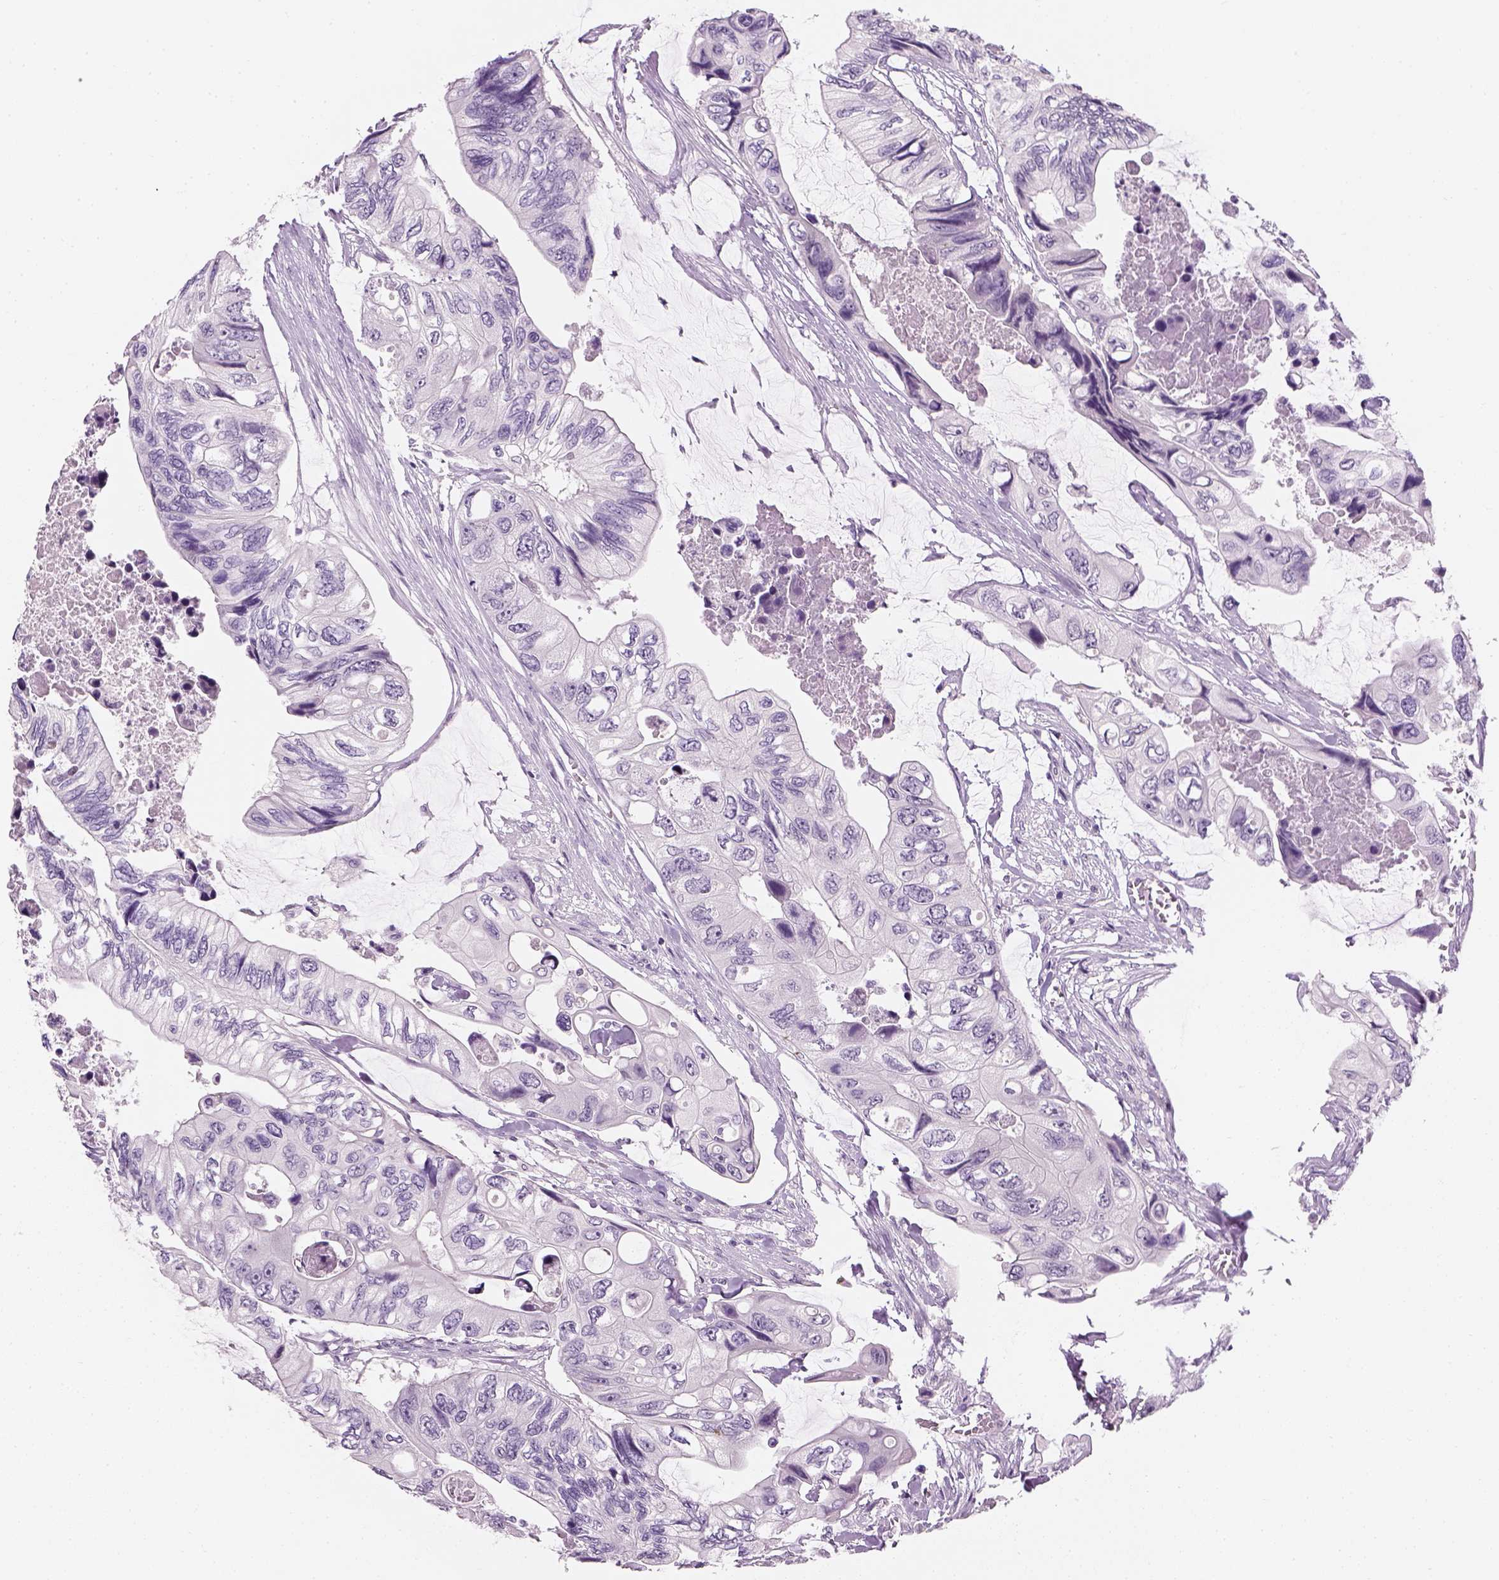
{"staining": {"intensity": "negative", "quantity": "none", "location": "none"}, "tissue": "colorectal cancer", "cell_type": "Tumor cells", "image_type": "cancer", "snomed": [{"axis": "morphology", "description": "Adenocarcinoma, NOS"}, {"axis": "topography", "description": "Rectum"}], "caption": "Human colorectal cancer stained for a protein using IHC demonstrates no staining in tumor cells.", "gene": "TH", "patient": {"sex": "male", "age": 63}}